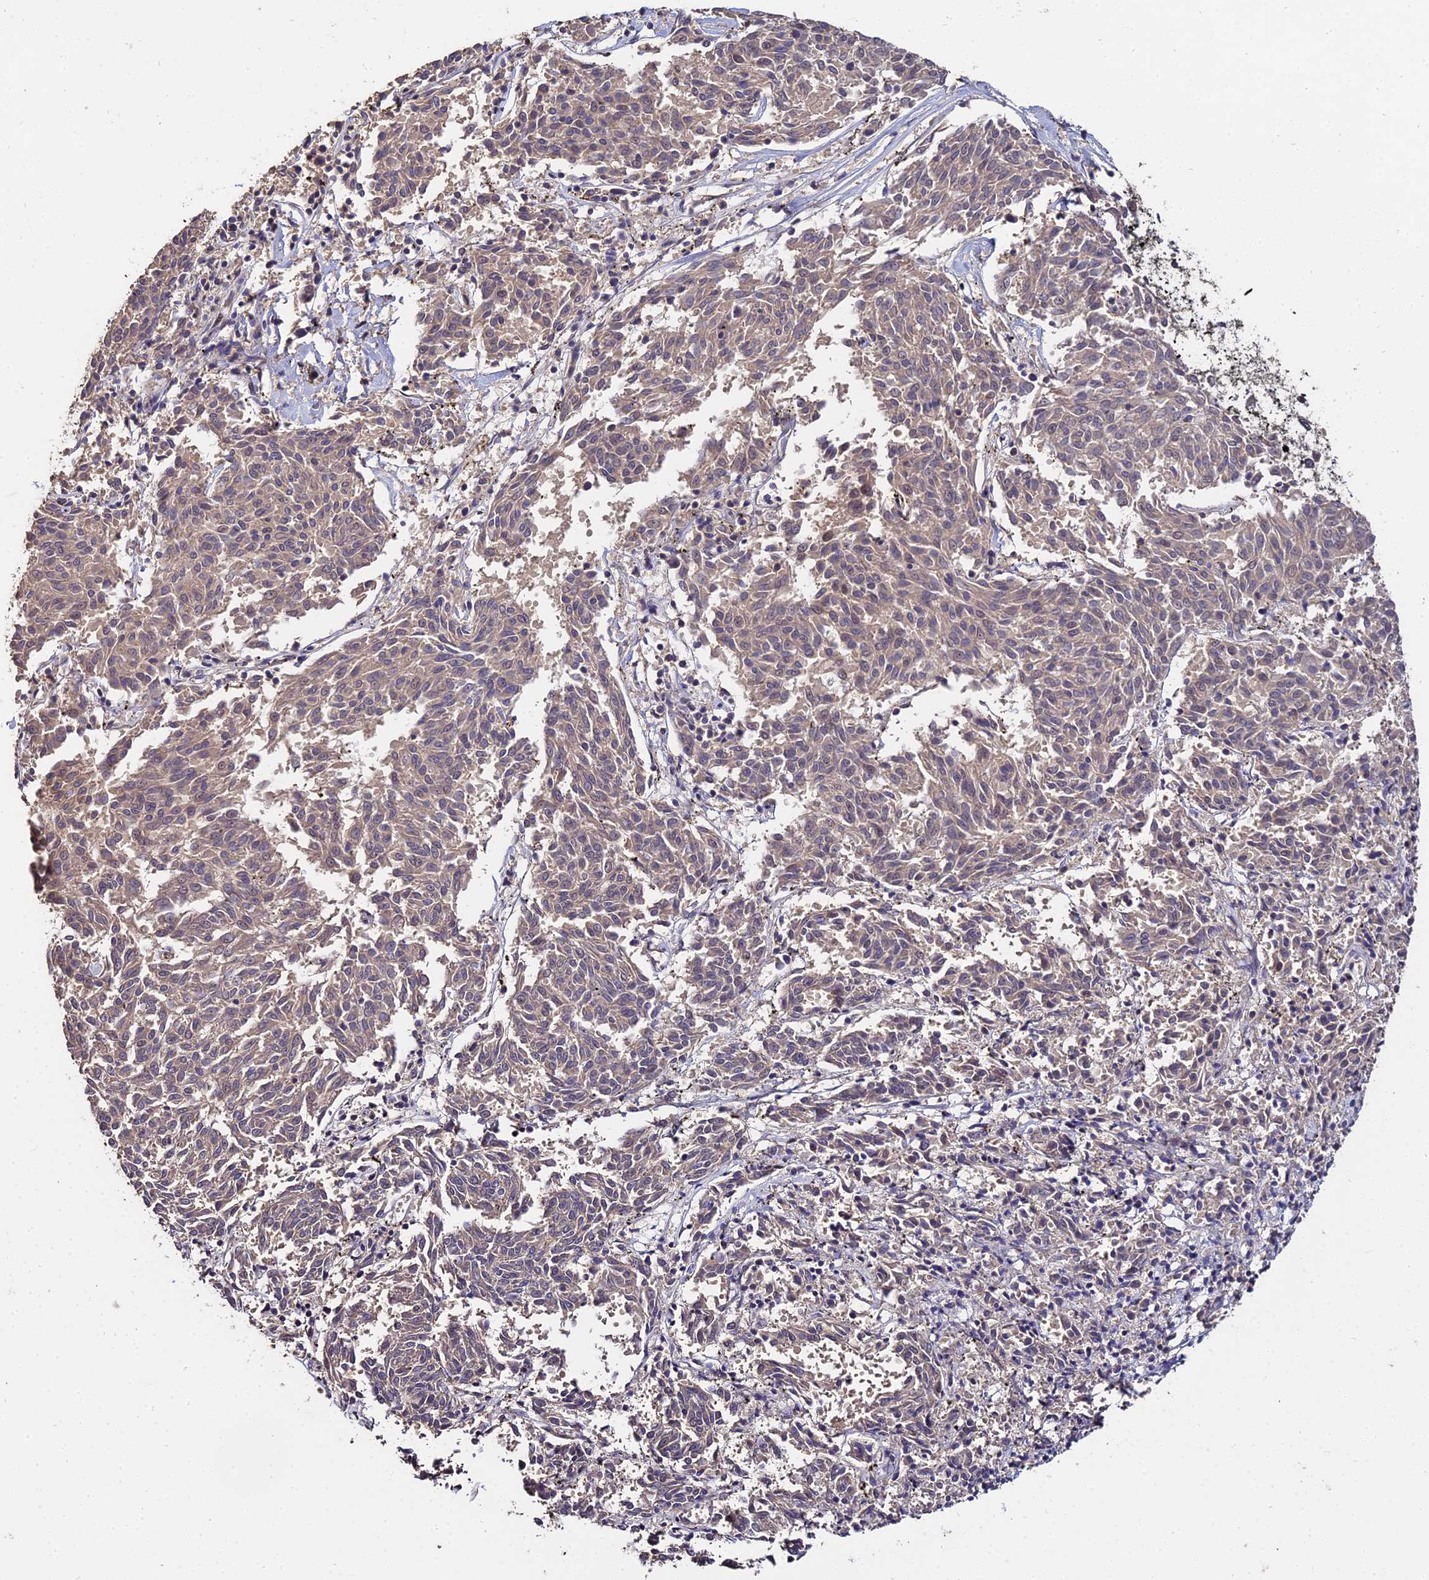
{"staining": {"intensity": "weak", "quantity": ">75%", "location": "cytoplasmic/membranous"}, "tissue": "melanoma", "cell_type": "Tumor cells", "image_type": "cancer", "snomed": [{"axis": "morphology", "description": "Malignant melanoma, NOS"}, {"axis": "topography", "description": "Skin"}], "caption": "This photomicrograph reveals IHC staining of melanoma, with low weak cytoplasmic/membranous staining in about >75% of tumor cells.", "gene": "LSM5", "patient": {"sex": "female", "age": 72}}